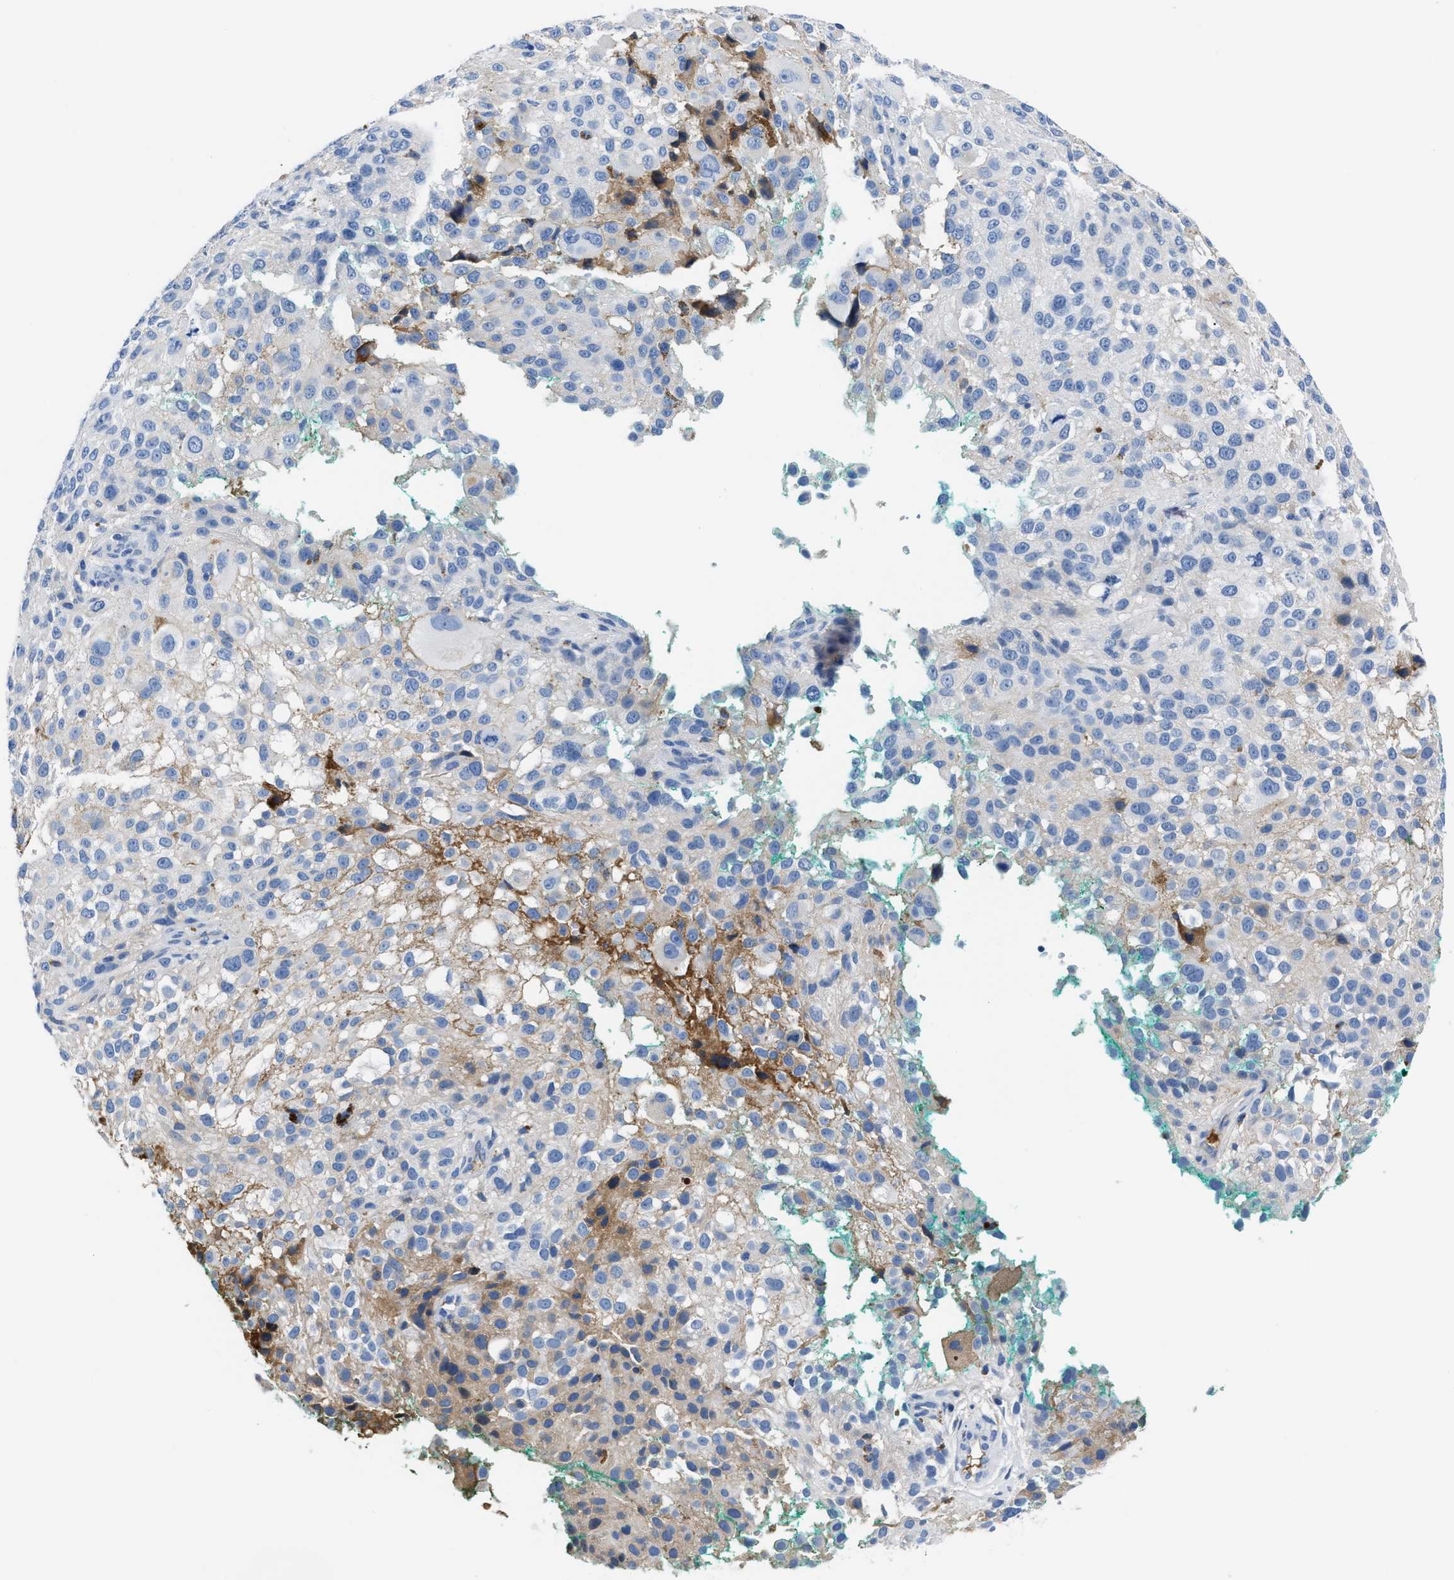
{"staining": {"intensity": "weak", "quantity": "<25%", "location": "cytoplasmic/membranous"}, "tissue": "melanoma", "cell_type": "Tumor cells", "image_type": "cancer", "snomed": [{"axis": "morphology", "description": "Necrosis, NOS"}, {"axis": "morphology", "description": "Malignant melanoma, NOS"}, {"axis": "topography", "description": "Skin"}], "caption": "High magnification brightfield microscopy of melanoma stained with DAB (3,3'-diaminobenzidine) (brown) and counterstained with hematoxylin (blue): tumor cells show no significant staining. Nuclei are stained in blue.", "gene": "GC", "patient": {"sex": "female", "age": 87}}